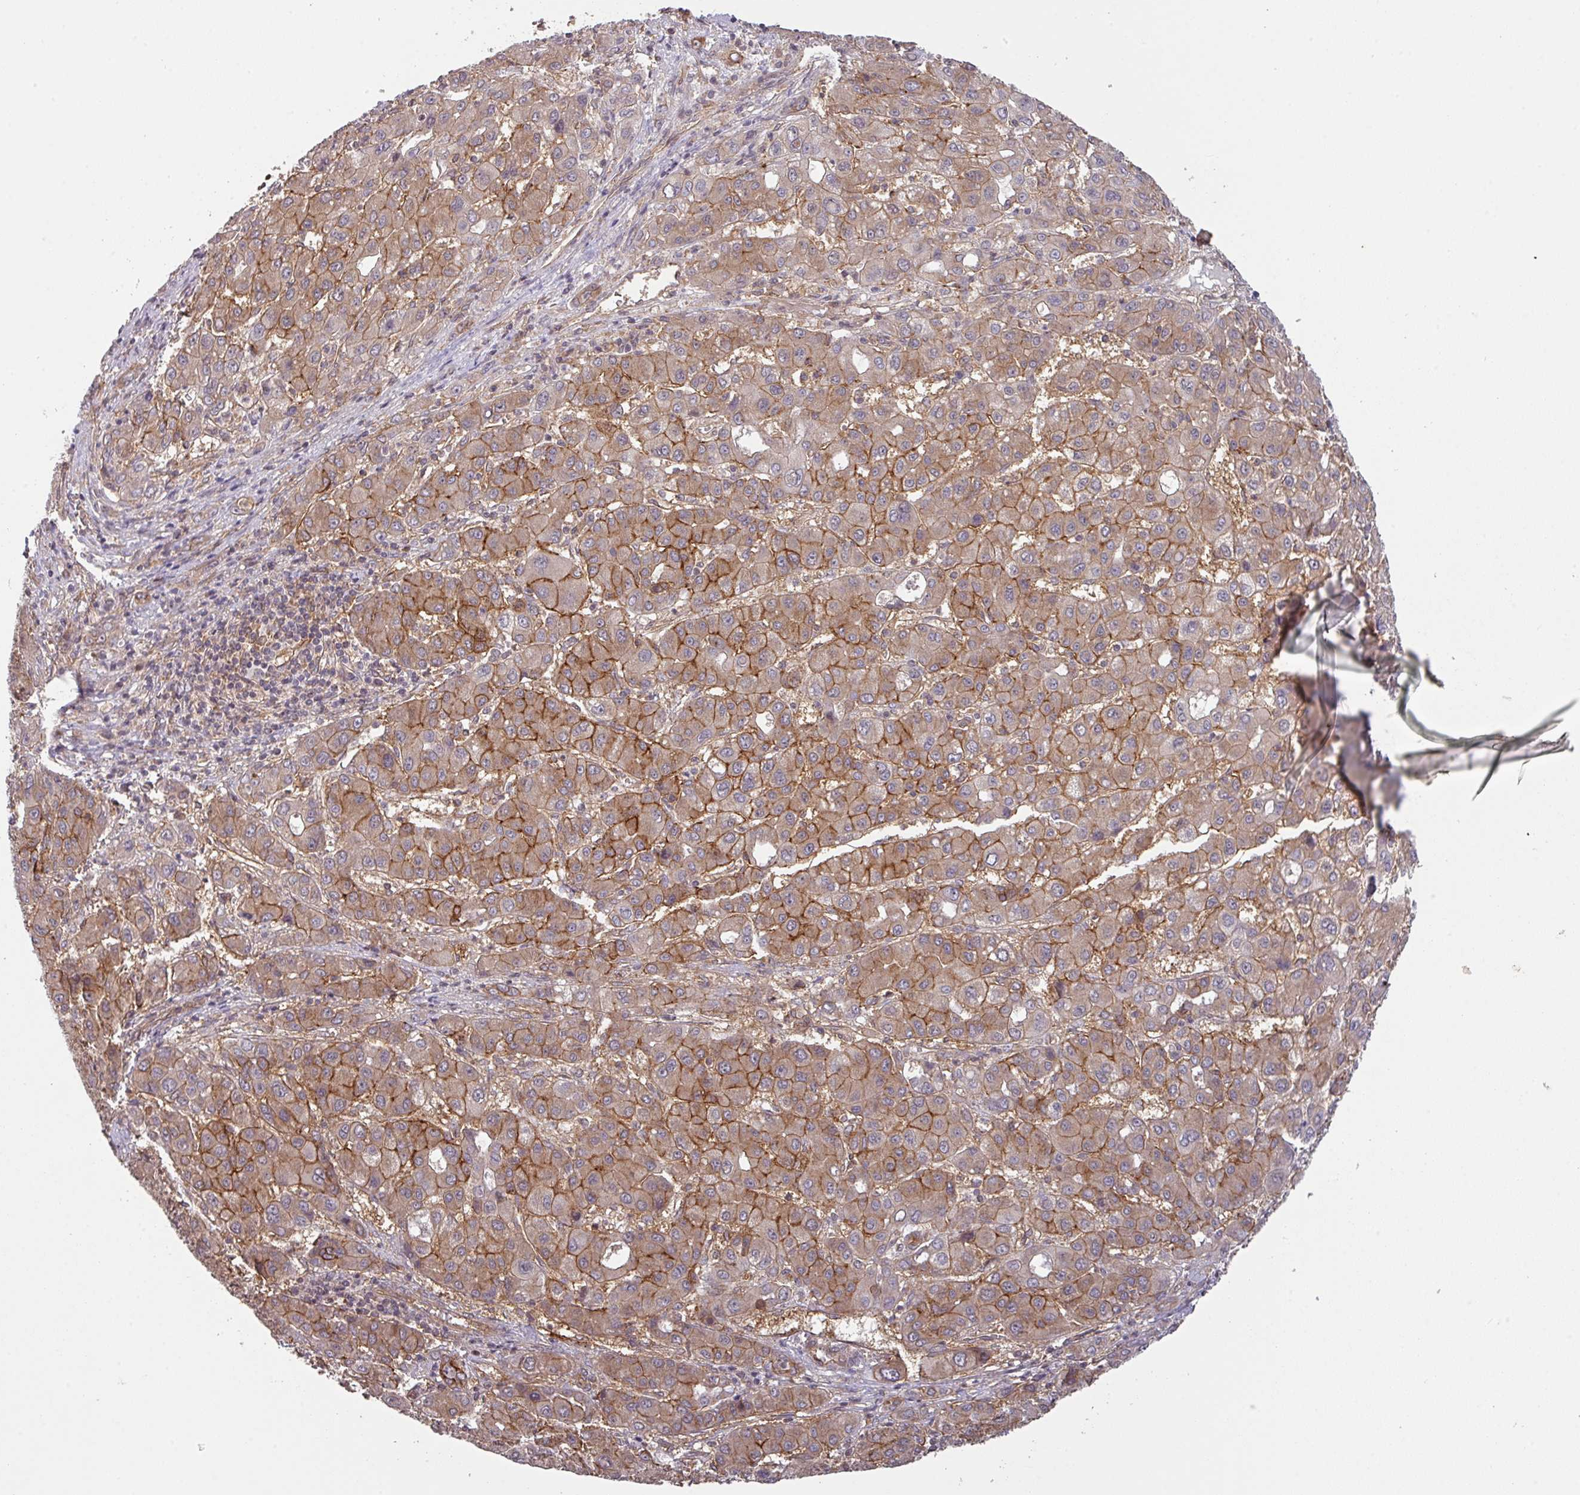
{"staining": {"intensity": "moderate", "quantity": ">75%", "location": "cytoplasmic/membranous"}, "tissue": "liver cancer", "cell_type": "Tumor cells", "image_type": "cancer", "snomed": [{"axis": "morphology", "description": "Carcinoma, Hepatocellular, NOS"}, {"axis": "topography", "description": "Liver"}], "caption": "Protein expression analysis of human hepatocellular carcinoma (liver) reveals moderate cytoplasmic/membranous expression in approximately >75% of tumor cells.", "gene": "CYFIP2", "patient": {"sex": "male", "age": 55}}